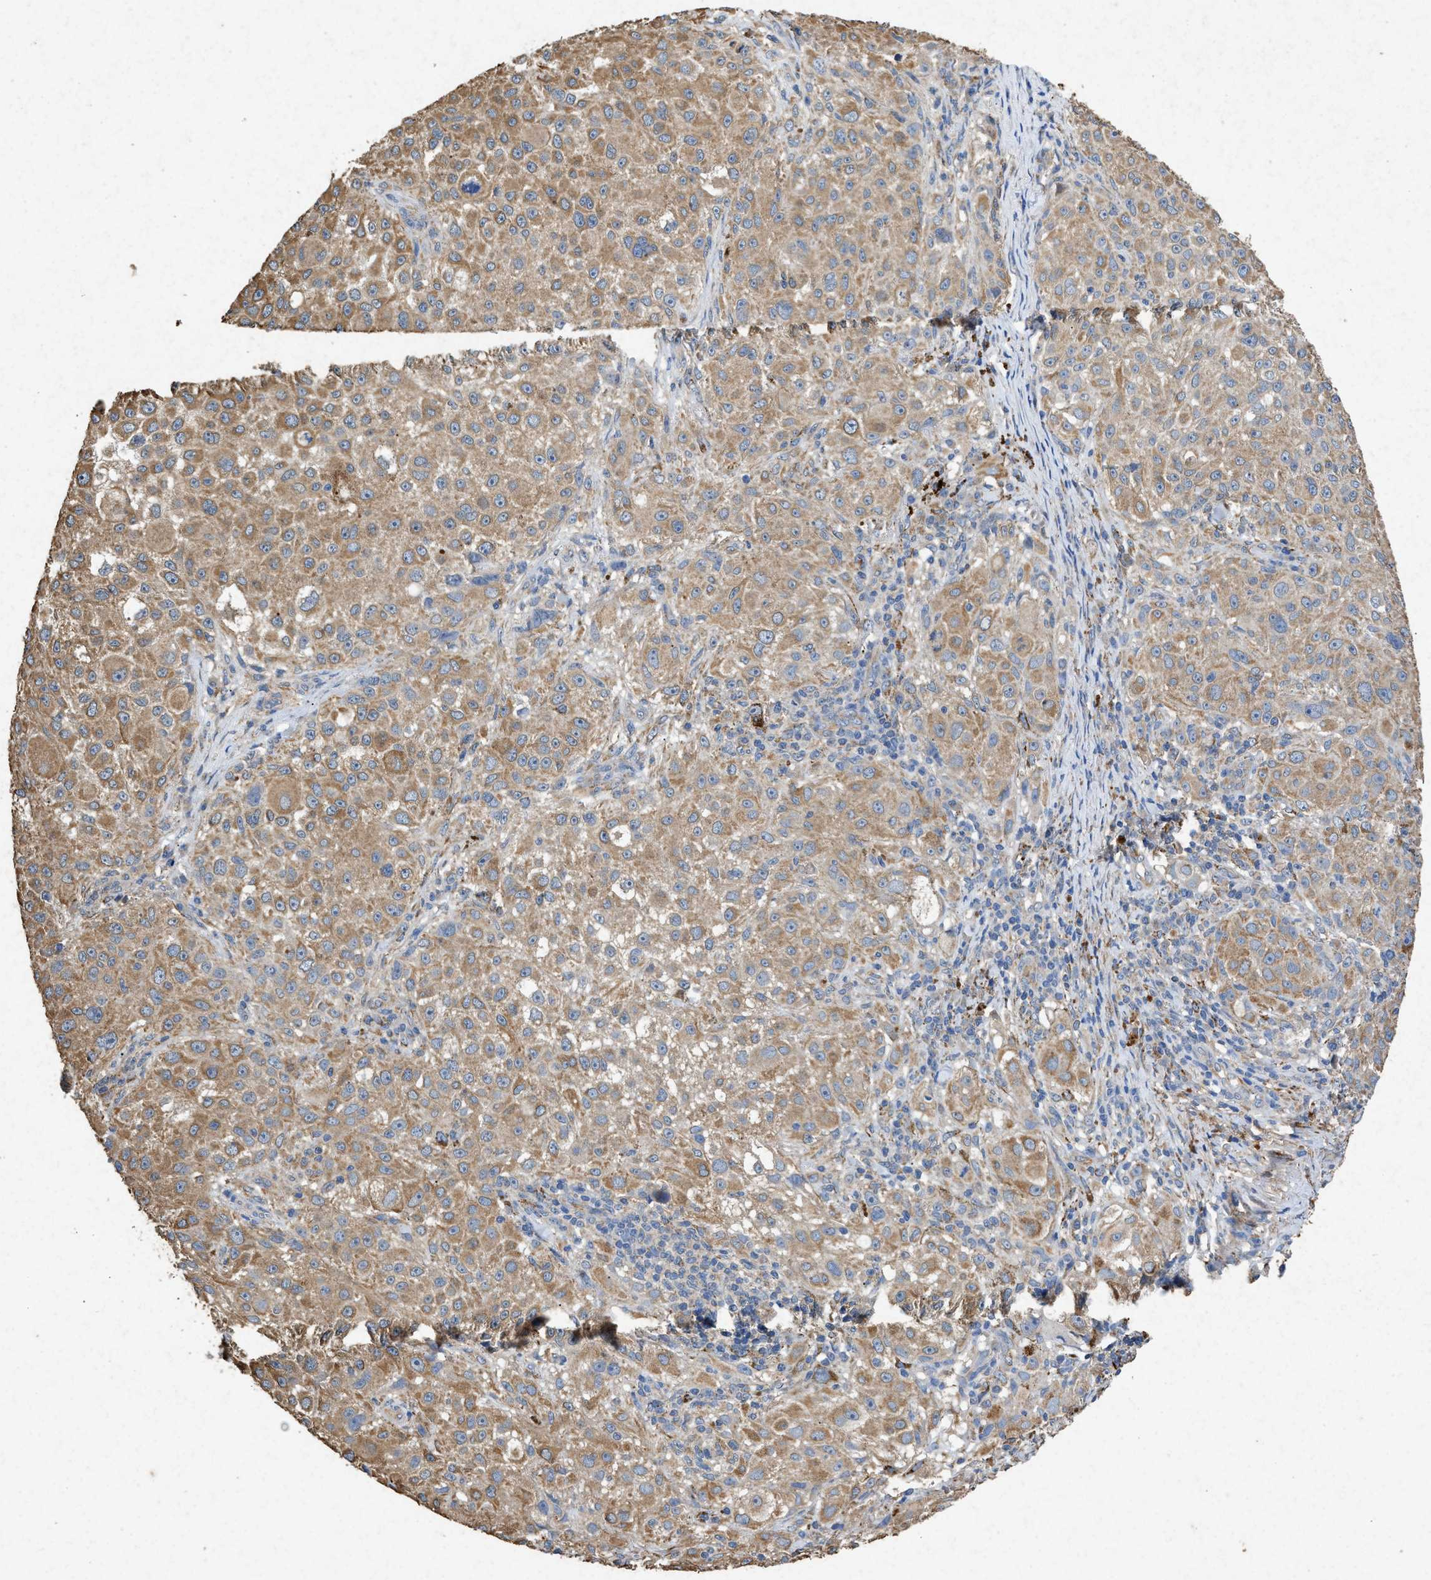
{"staining": {"intensity": "moderate", "quantity": ">75%", "location": "cytoplasmic/membranous"}, "tissue": "melanoma", "cell_type": "Tumor cells", "image_type": "cancer", "snomed": [{"axis": "morphology", "description": "Necrosis, NOS"}, {"axis": "morphology", "description": "Malignant melanoma, NOS"}, {"axis": "topography", "description": "Skin"}], "caption": "Human melanoma stained with a protein marker displays moderate staining in tumor cells.", "gene": "CDK15", "patient": {"sex": "female", "age": 87}}